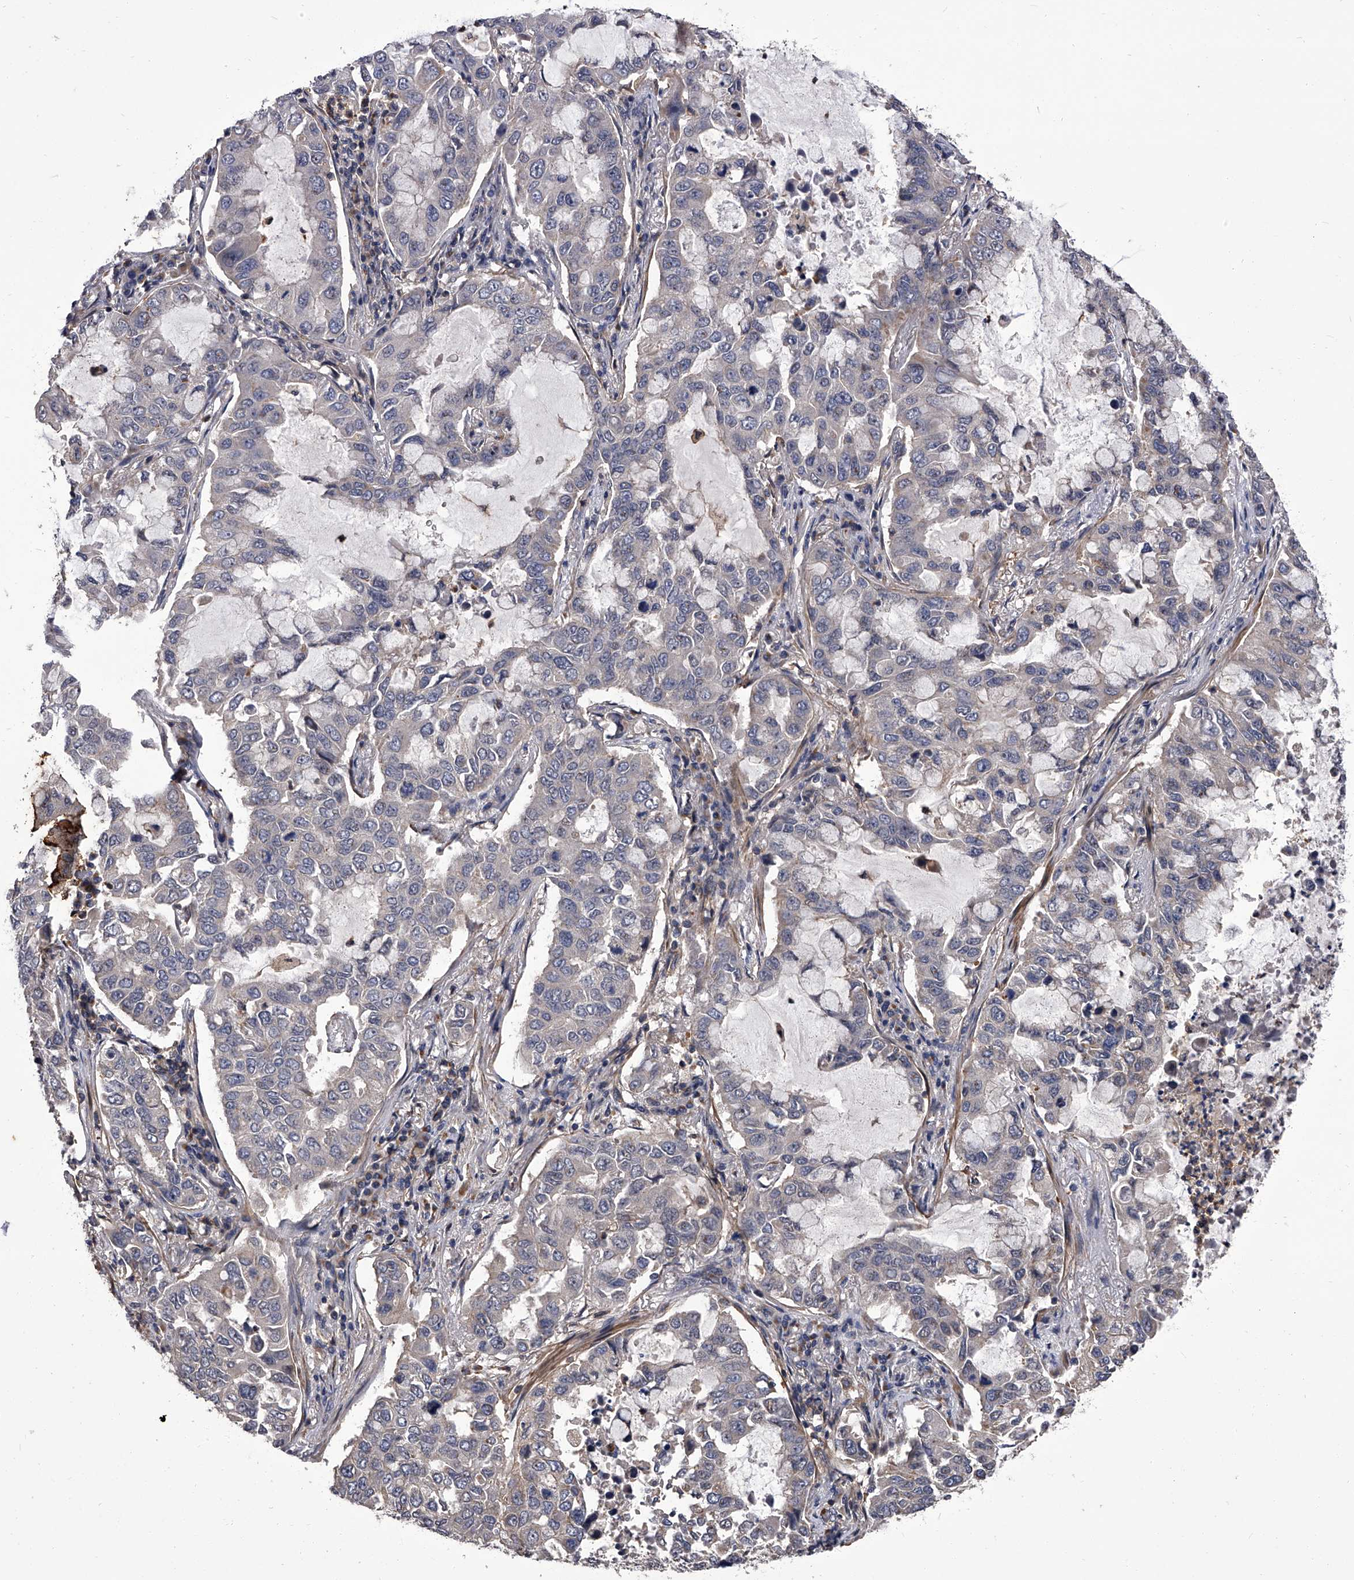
{"staining": {"intensity": "negative", "quantity": "none", "location": "none"}, "tissue": "lung cancer", "cell_type": "Tumor cells", "image_type": "cancer", "snomed": [{"axis": "morphology", "description": "Adenocarcinoma, NOS"}, {"axis": "topography", "description": "Lung"}], "caption": "An image of human lung cancer is negative for staining in tumor cells.", "gene": "STK36", "patient": {"sex": "male", "age": 64}}